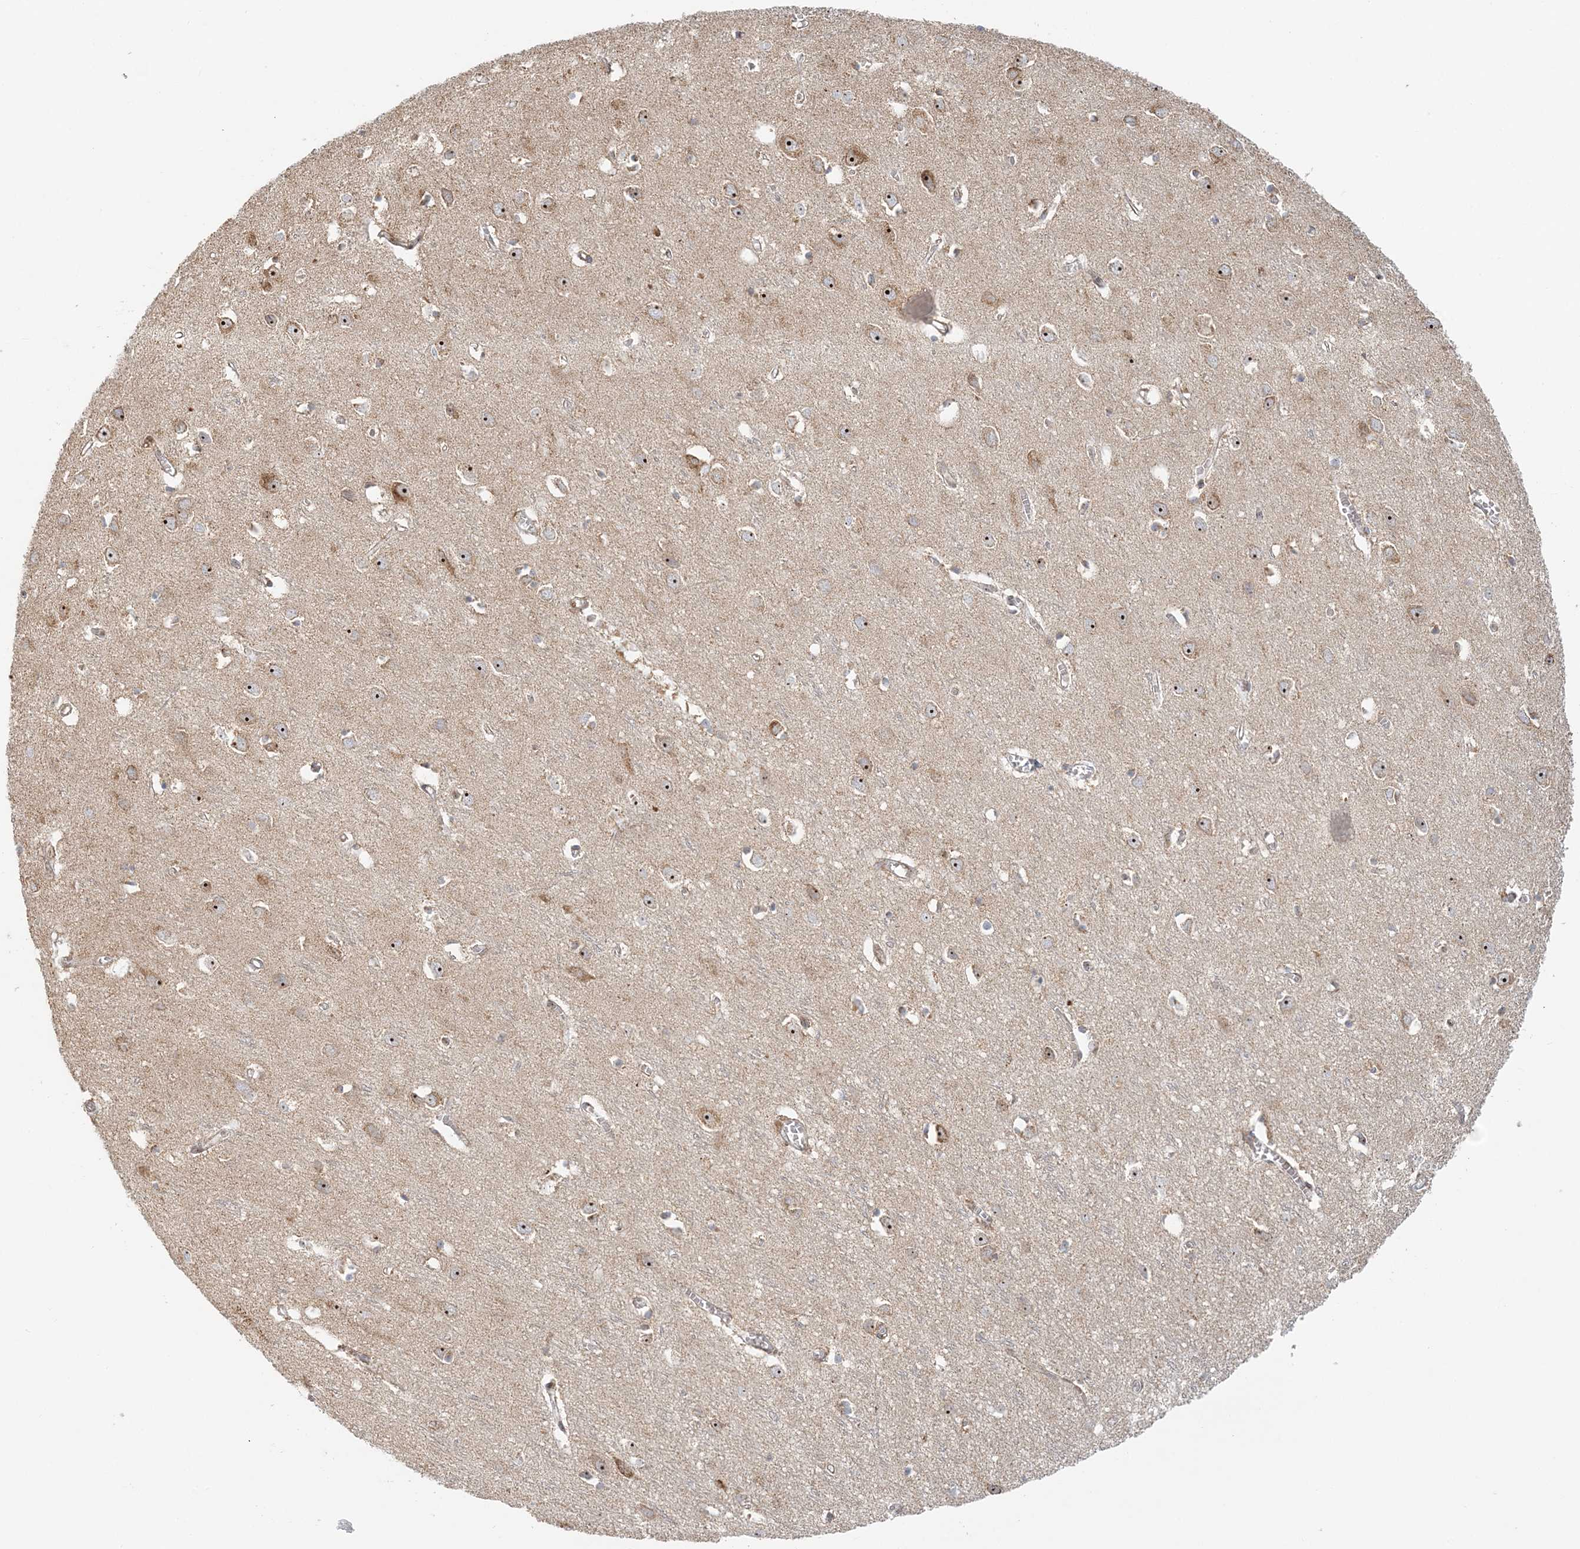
{"staining": {"intensity": "negative", "quantity": "none", "location": "none"}, "tissue": "cerebral cortex", "cell_type": "Endothelial cells", "image_type": "normal", "snomed": [{"axis": "morphology", "description": "Normal tissue, NOS"}, {"axis": "topography", "description": "Cerebral cortex"}], "caption": "An immunohistochemistry (IHC) image of benign cerebral cortex is shown. There is no staining in endothelial cells of cerebral cortex.", "gene": "UBE2F", "patient": {"sex": "female", "age": 64}}